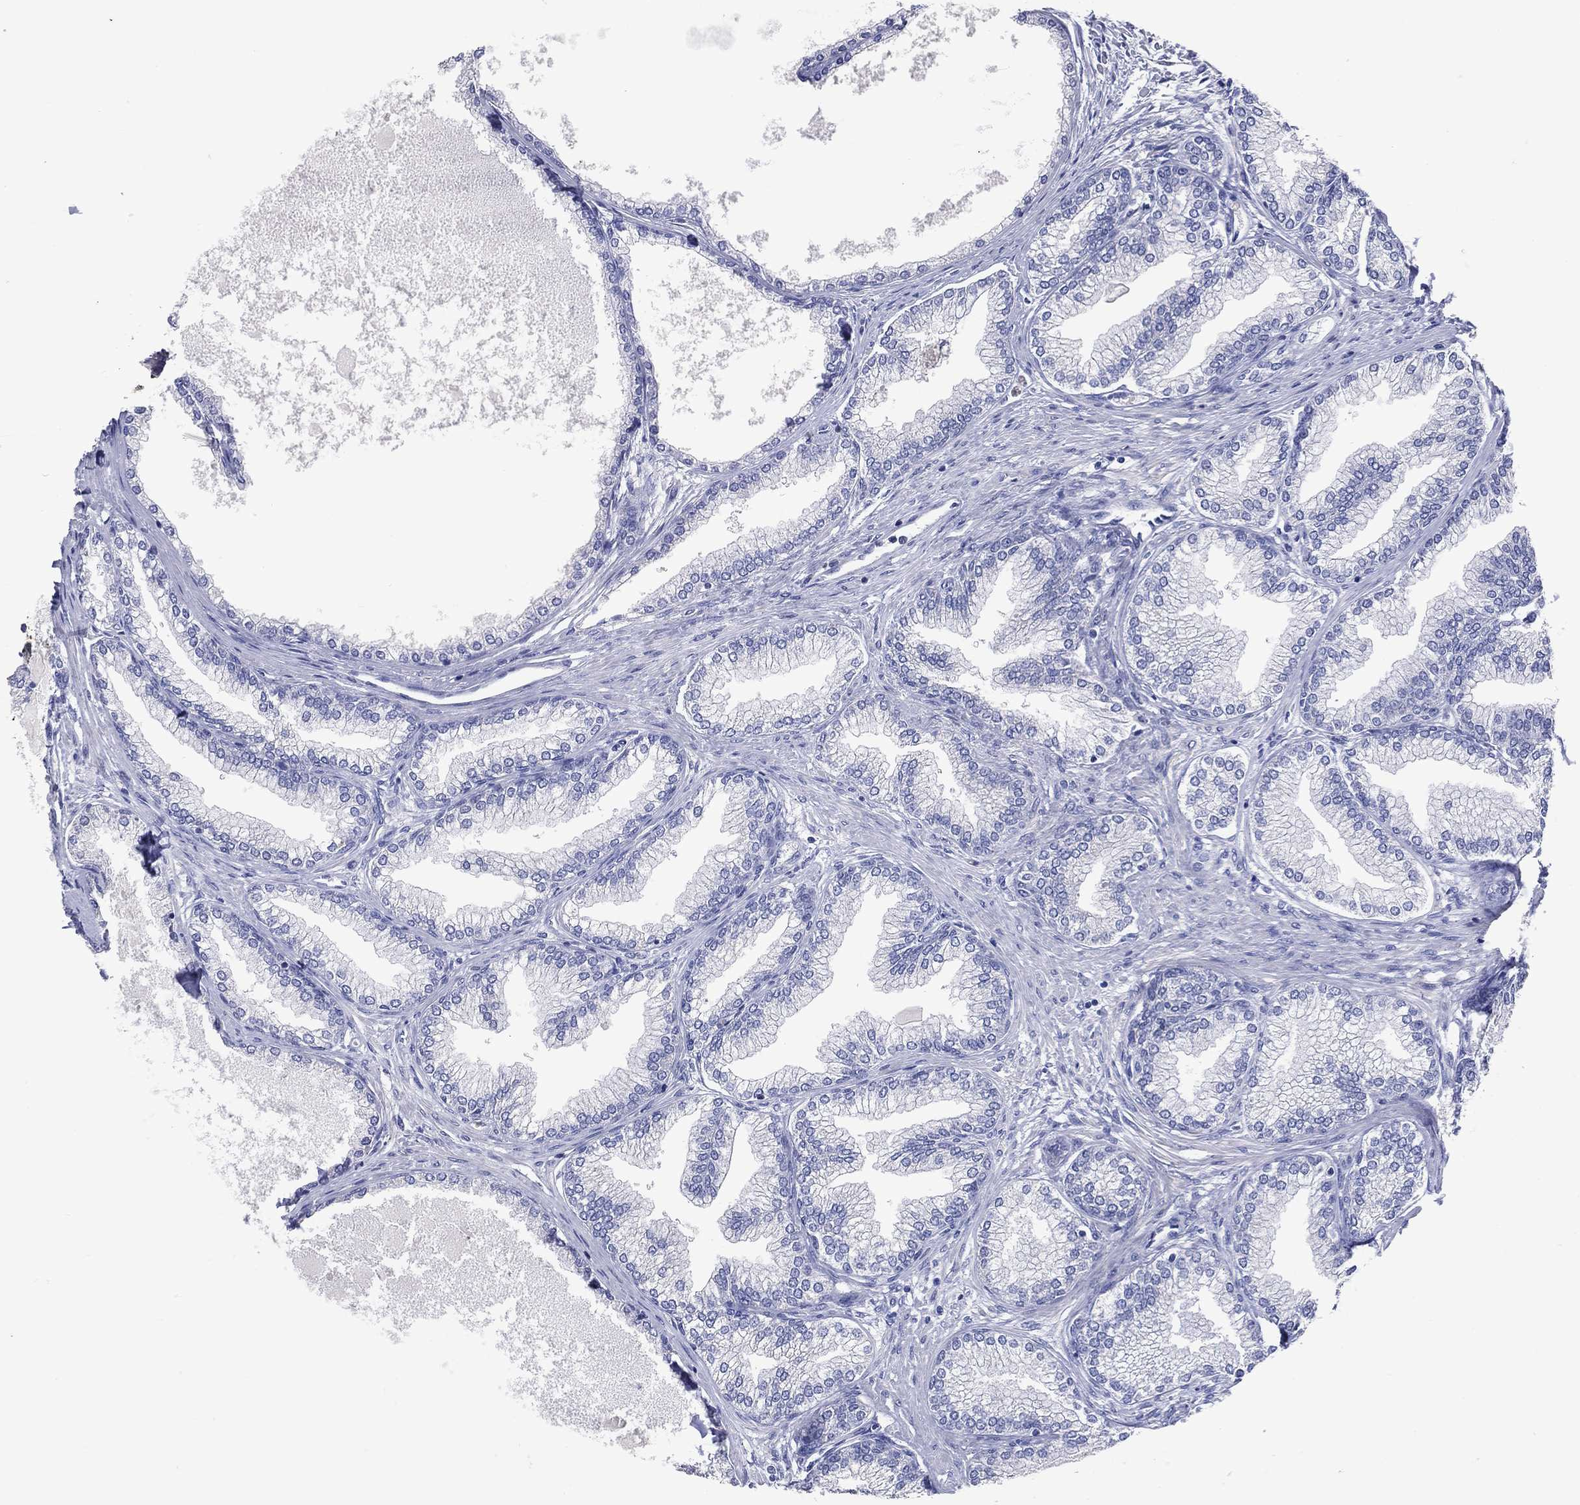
{"staining": {"intensity": "negative", "quantity": "none", "location": "none"}, "tissue": "prostate", "cell_type": "Glandular cells", "image_type": "normal", "snomed": [{"axis": "morphology", "description": "Normal tissue, NOS"}, {"axis": "topography", "description": "Prostate"}], "caption": "Immunohistochemistry (IHC) image of normal prostate stained for a protein (brown), which demonstrates no staining in glandular cells. Brightfield microscopy of immunohistochemistry (IHC) stained with DAB (brown) and hematoxylin (blue), captured at high magnification.", "gene": "DNAH6", "patient": {"sex": "male", "age": 72}}